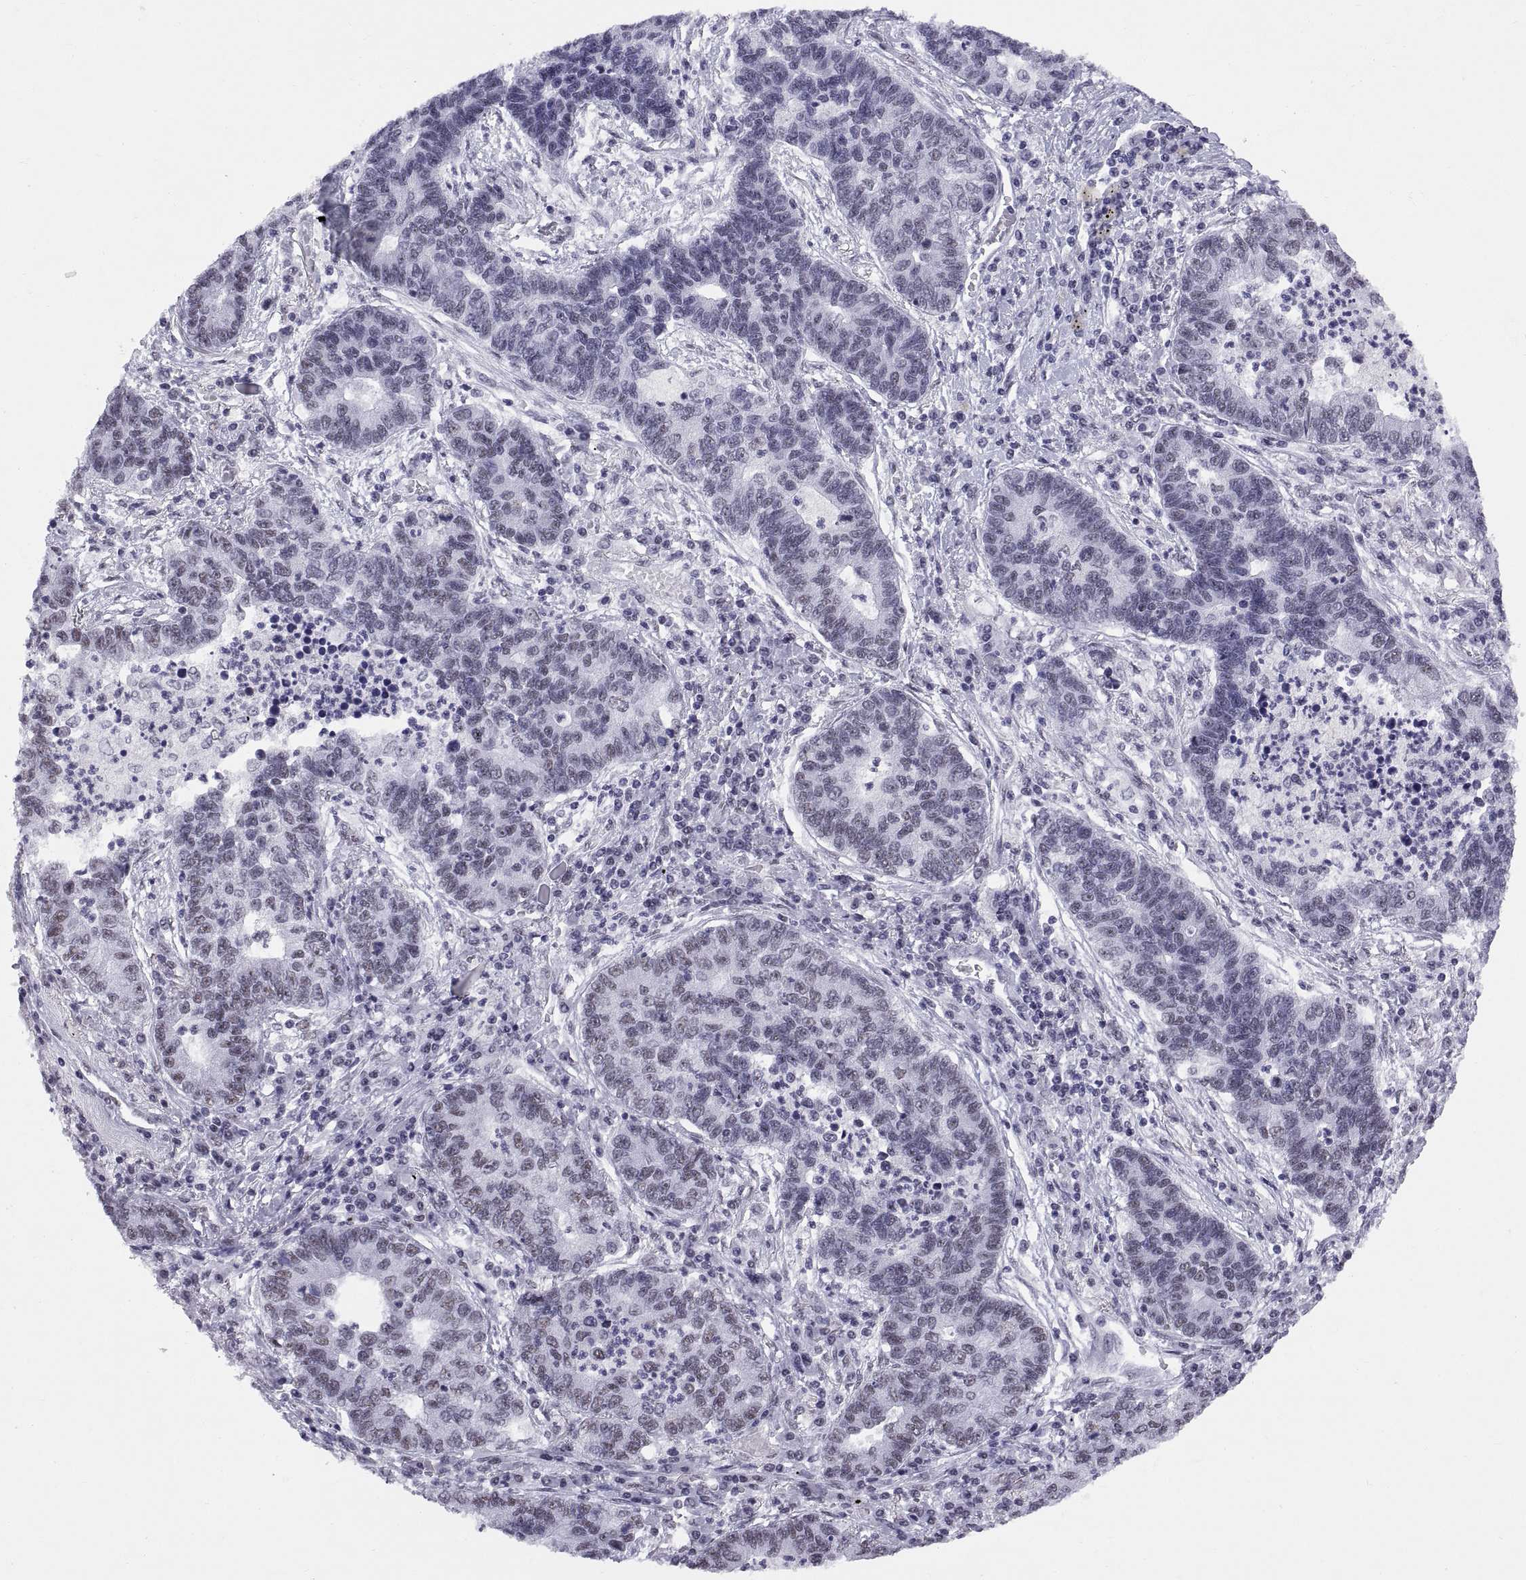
{"staining": {"intensity": "negative", "quantity": "none", "location": "none"}, "tissue": "lung cancer", "cell_type": "Tumor cells", "image_type": "cancer", "snomed": [{"axis": "morphology", "description": "Adenocarcinoma, NOS"}, {"axis": "topography", "description": "Lung"}], "caption": "DAB immunohistochemical staining of human lung adenocarcinoma reveals no significant staining in tumor cells.", "gene": "NEUROD6", "patient": {"sex": "female", "age": 57}}